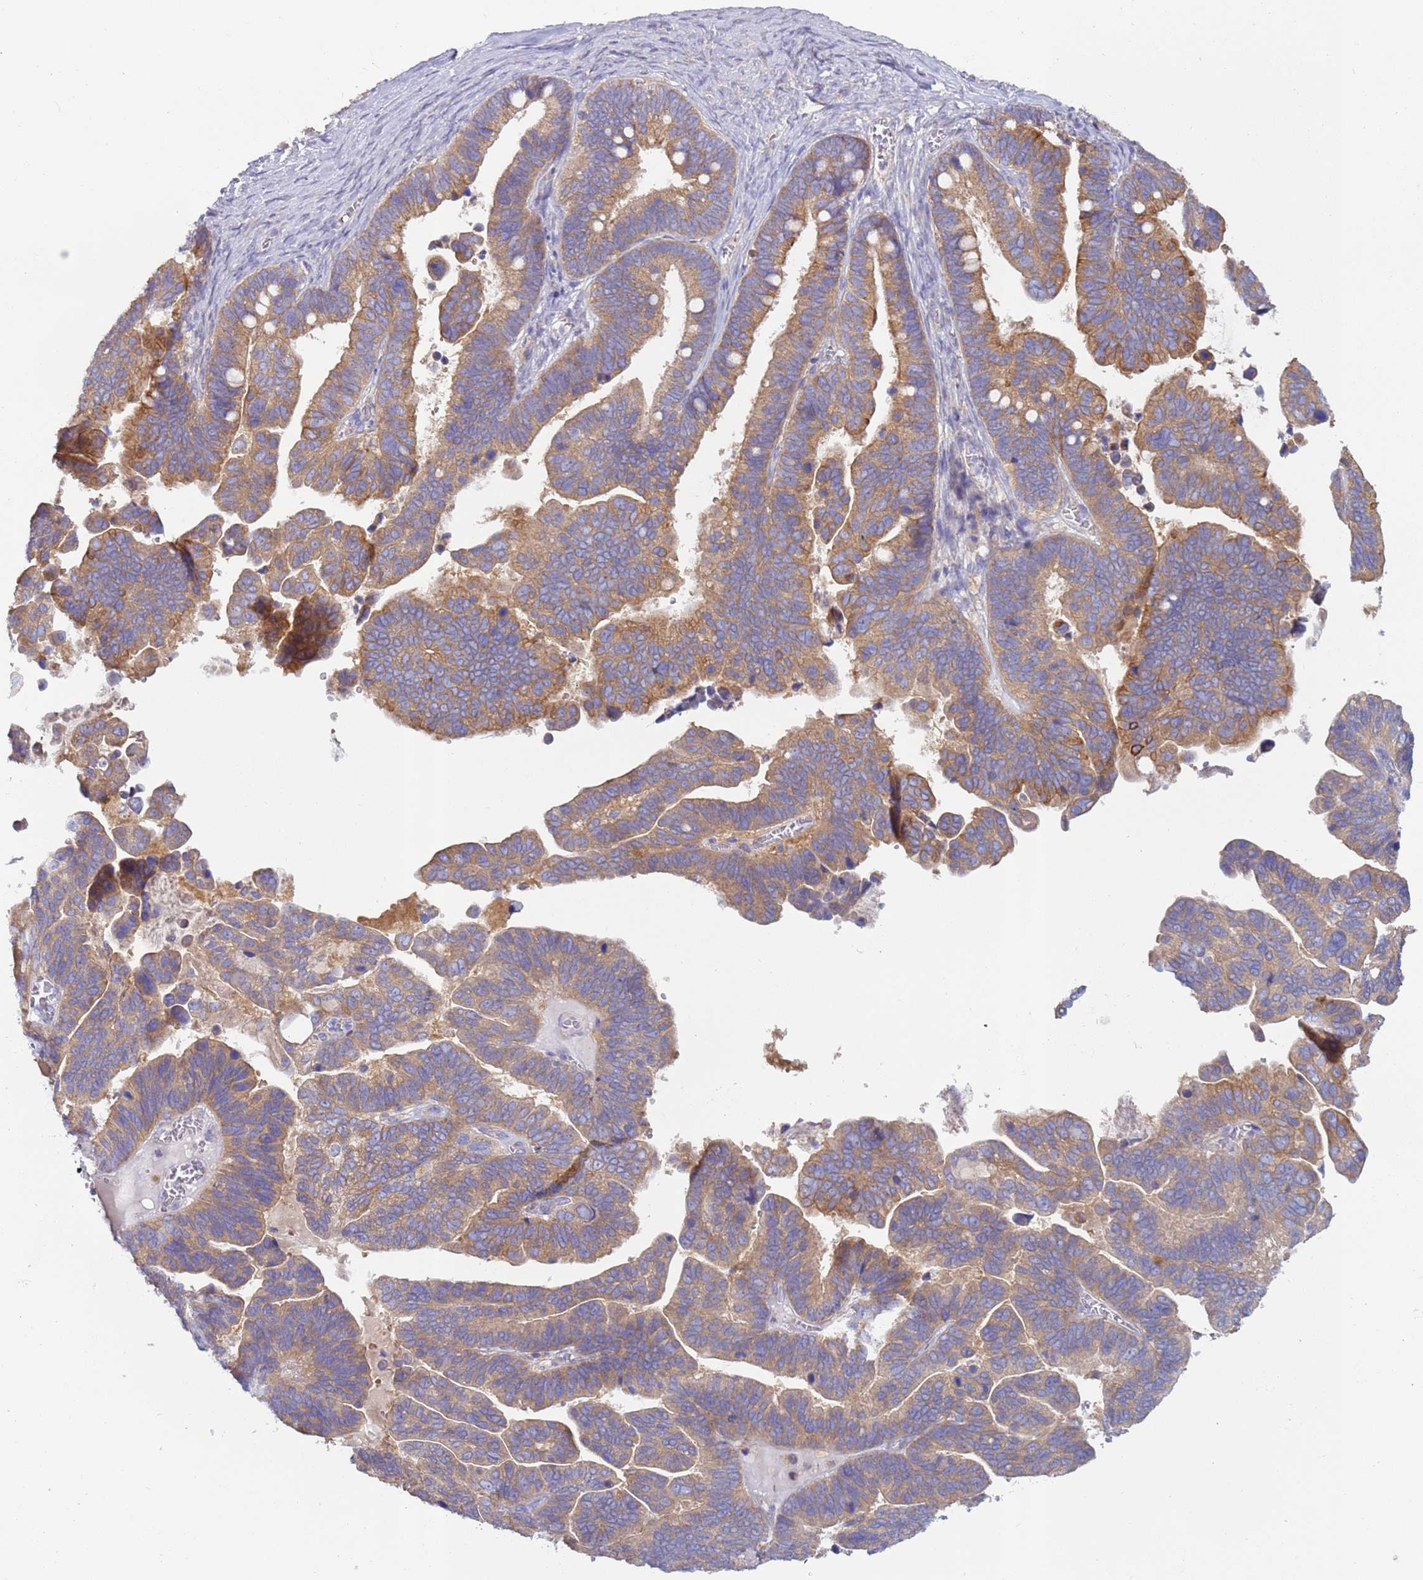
{"staining": {"intensity": "moderate", "quantity": ">75%", "location": "cytoplasmic/membranous"}, "tissue": "ovarian cancer", "cell_type": "Tumor cells", "image_type": "cancer", "snomed": [{"axis": "morphology", "description": "Cystadenocarcinoma, serous, NOS"}, {"axis": "topography", "description": "Ovary"}], "caption": "Immunohistochemistry of human serous cystadenocarcinoma (ovarian) exhibits medium levels of moderate cytoplasmic/membranous expression in about >75% of tumor cells.", "gene": "UQCRQ", "patient": {"sex": "female", "age": 56}}